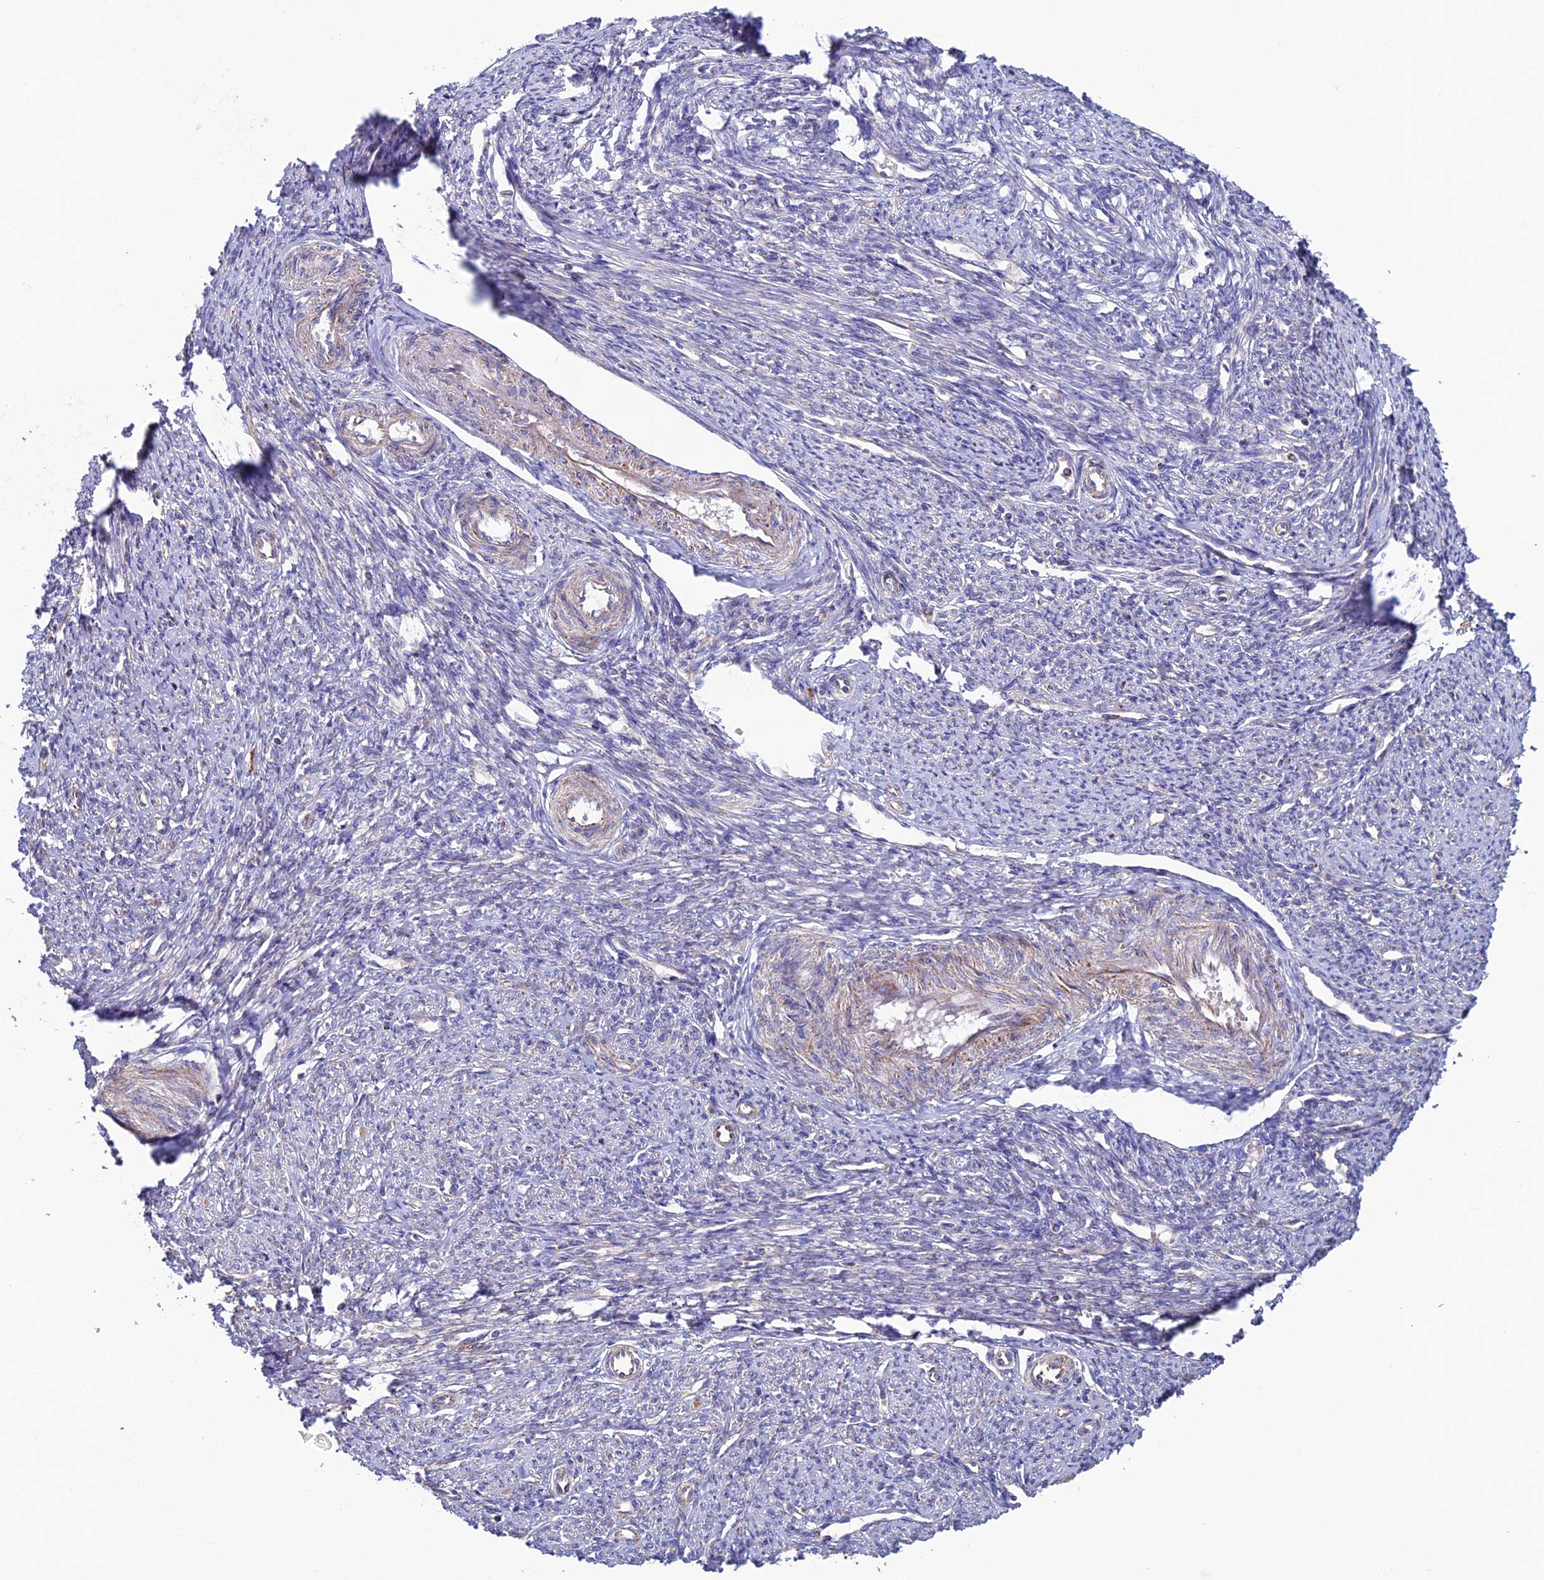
{"staining": {"intensity": "moderate", "quantity": "25%-75%", "location": "cytoplasmic/membranous"}, "tissue": "smooth muscle", "cell_type": "Smooth muscle cells", "image_type": "normal", "snomed": [{"axis": "morphology", "description": "Normal tissue, NOS"}, {"axis": "topography", "description": "Smooth muscle"}, {"axis": "topography", "description": "Uterus"}], "caption": "Immunohistochemistry histopathology image of benign smooth muscle: smooth muscle stained using immunohistochemistry reveals medium levels of moderate protein expression localized specifically in the cytoplasmic/membranous of smooth muscle cells, appearing as a cytoplasmic/membranous brown color.", "gene": "SLC15A5", "patient": {"sex": "female", "age": 59}}